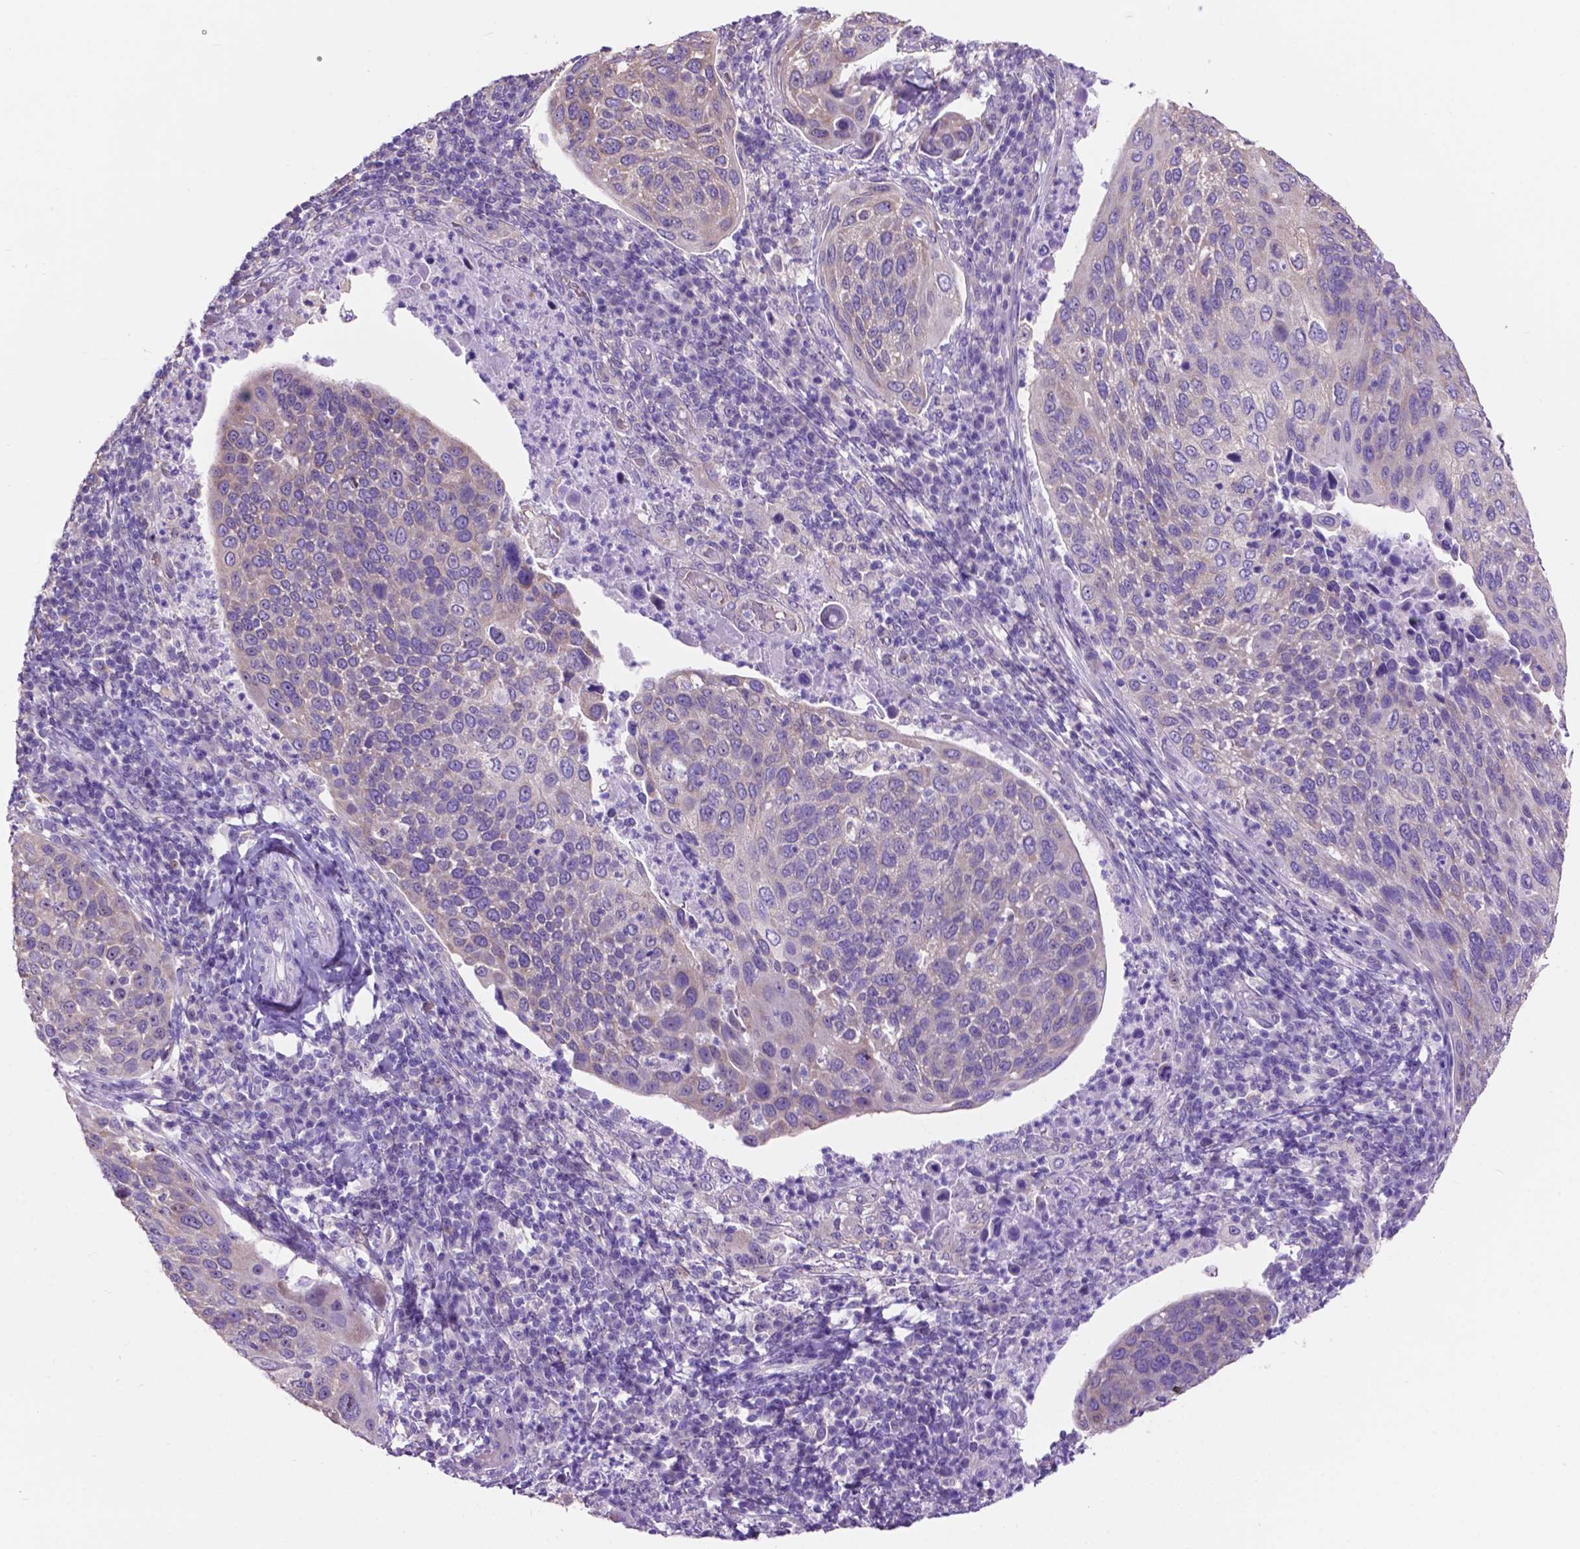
{"staining": {"intensity": "negative", "quantity": "none", "location": "none"}, "tissue": "cervical cancer", "cell_type": "Tumor cells", "image_type": "cancer", "snomed": [{"axis": "morphology", "description": "Squamous cell carcinoma, NOS"}, {"axis": "topography", "description": "Cervix"}], "caption": "High power microscopy photomicrograph of an immunohistochemistry (IHC) micrograph of cervical cancer (squamous cell carcinoma), revealing no significant staining in tumor cells.", "gene": "SPDYA", "patient": {"sex": "female", "age": 54}}